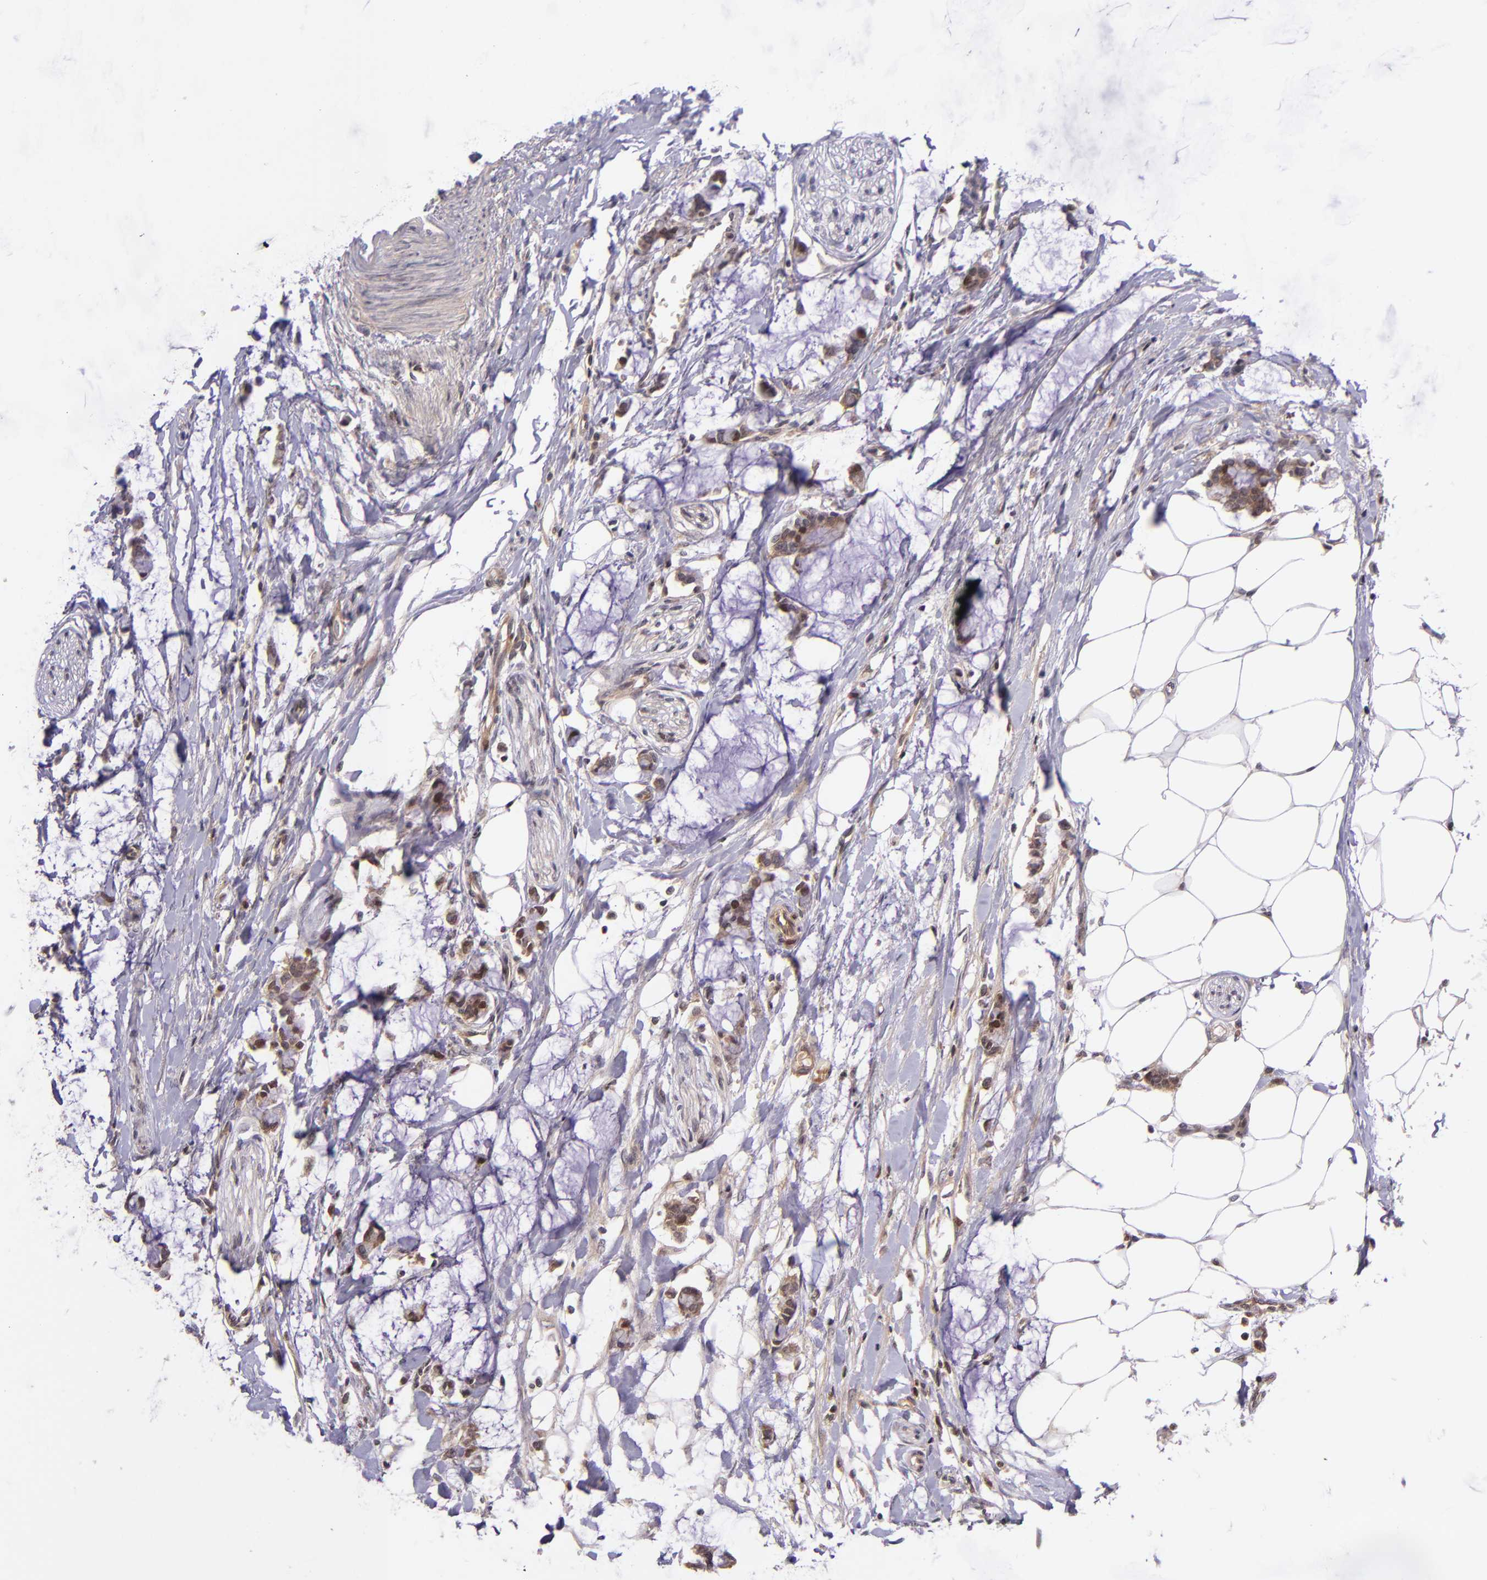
{"staining": {"intensity": "negative", "quantity": "none", "location": "none"}, "tissue": "colorectal cancer", "cell_type": "Tumor cells", "image_type": "cancer", "snomed": [{"axis": "morphology", "description": "Normal tissue, NOS"}, {"axis": "morphology", "description": "Adenocarcinoma, NOS"}, {"axis": "topography", "description": "Colon"}, {"axis": "topography", "description": "Peripheral nerve tissue"}], "caption": "Tumor cells show no significant staining in colorectal cancer (adenocarcinoma). (DAB (3,3'-diaminobenzidine) immunohistochemistry (IHC) with hematoxylin counter stain).", "gene": "SELL", "patient": {"sex": "male", "age": 14}}